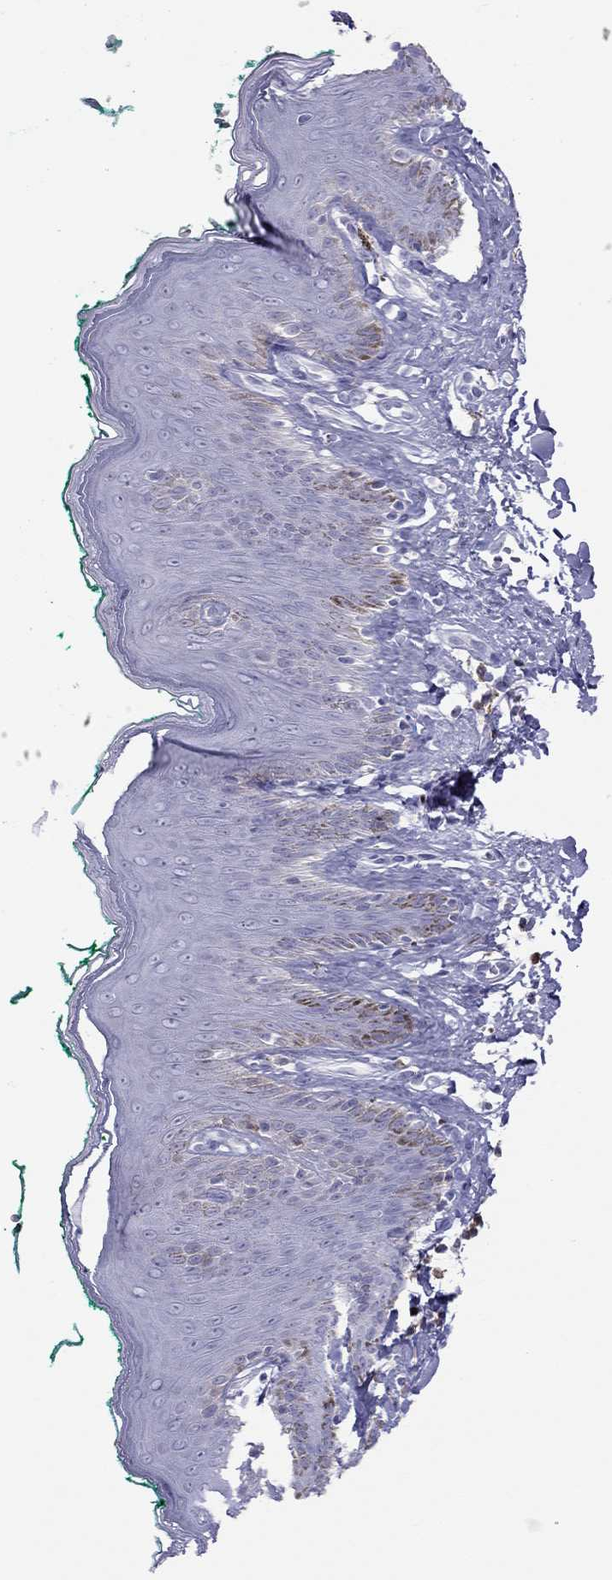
{"staining": {"intensity": "negative", "quantity": "none", "location": "none"}, "tissue": "skin", "cell_type": "Epidermal cells", "image_type": "normal", "snomed": [{"axis": "morphology", "description": "Normal tissue, NOS"}, {"axis": "topography", "description": "Vulva"}], "caption": "Immunohistochemistry photomicrograph of normal skin: skin stained with DAB (3,3'-diaminobenzidine) displays no significant protein positivity in epidermal cells.", "gene": "SH2D2A", "patient": {"sex": "female", "age": 66}}